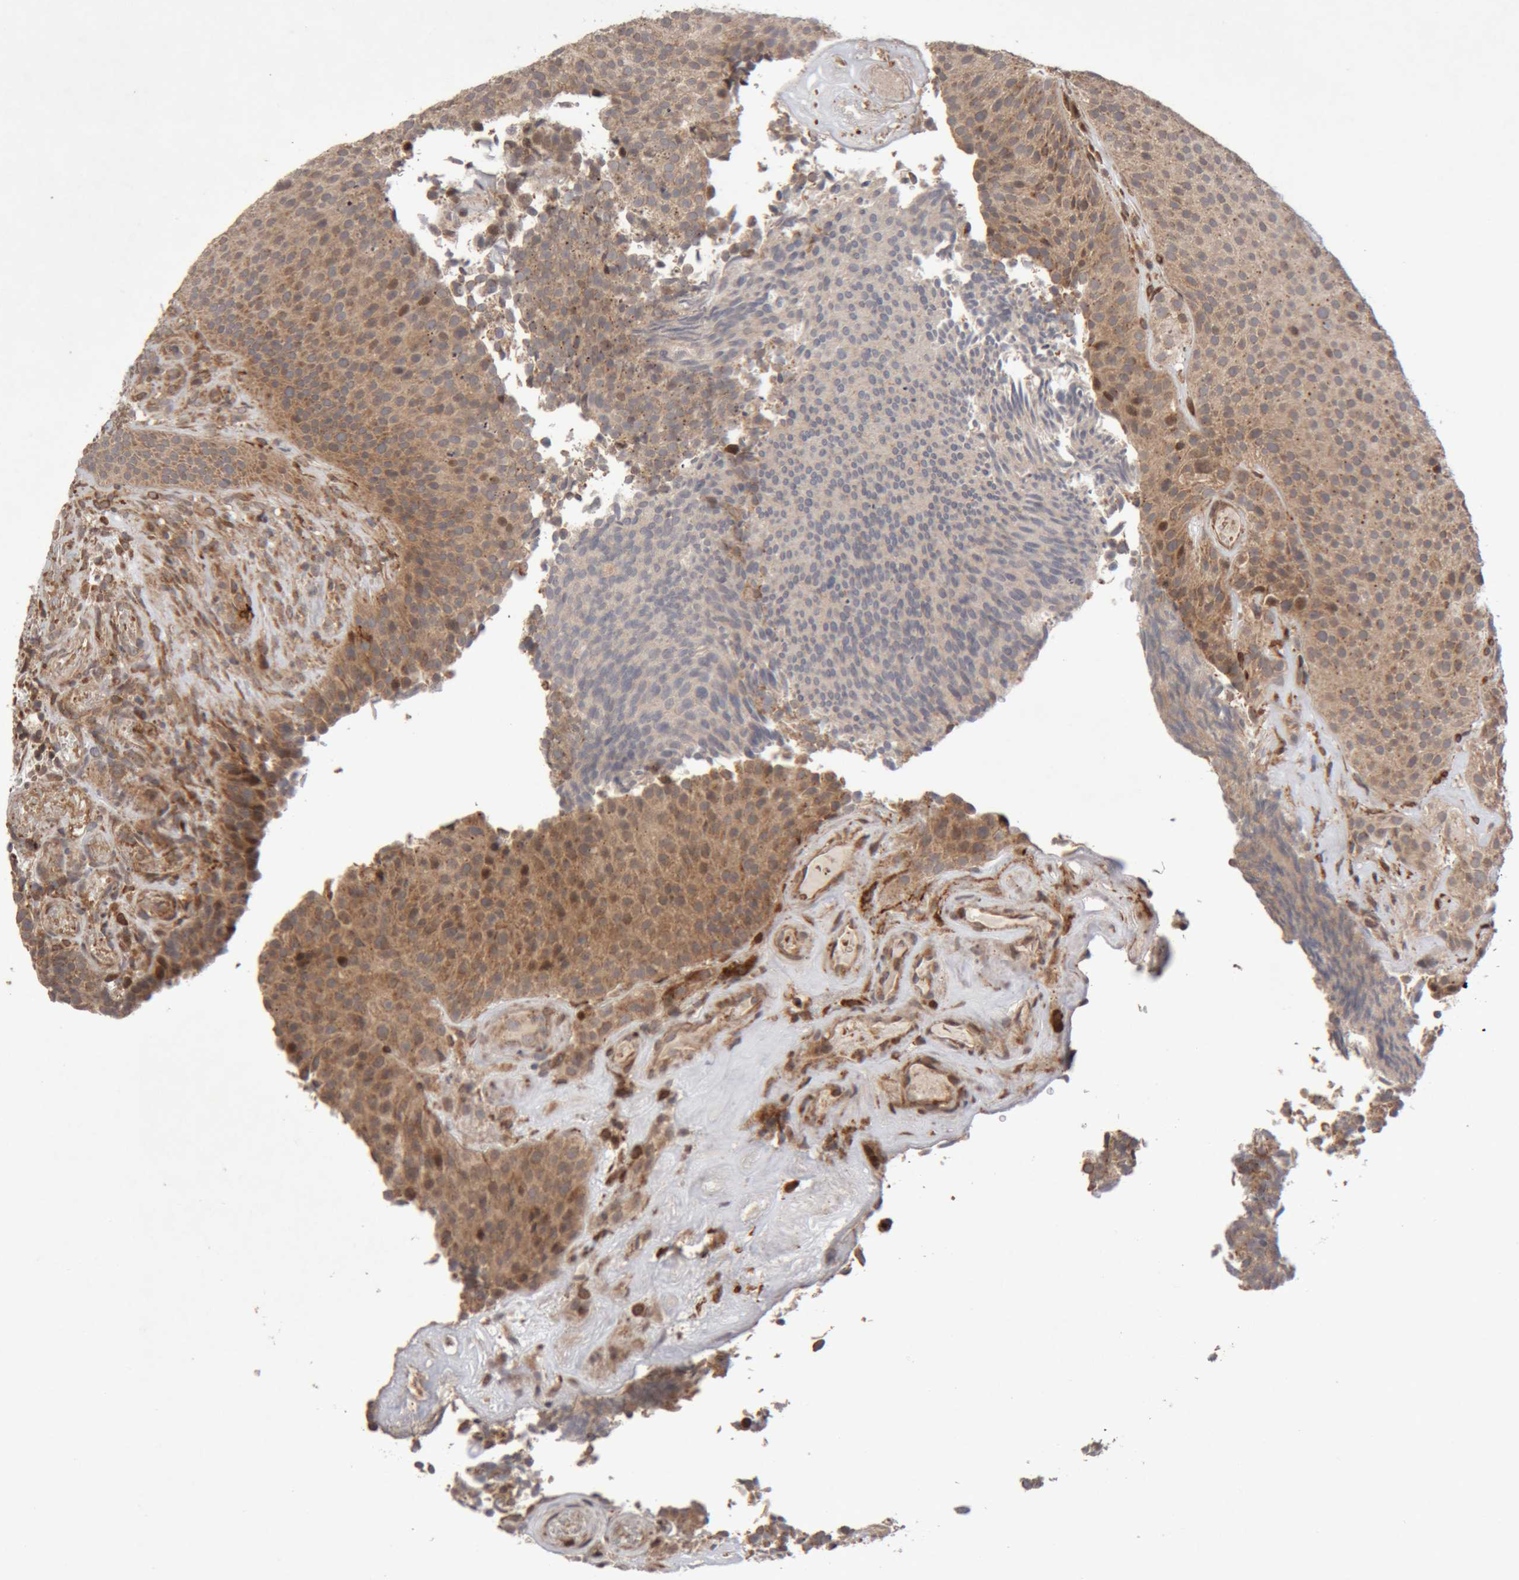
{"staining": {"intensity": "moderate", "quantity": ">75%", "location": "cytoplasmic/membranous"}, "tissue": "urothelial cancer", "cell_type": "Tumor cells", "image_type": "cancer", "snomed": [{"axis": "morphology", "description": "Urothelial carcinoma, Low grade"}, {"axis": "topography", "description": "Urinary bladder"}], "caption": "Immunohistochemical staining of urothelial cancer demonstrates moderate cytoplasmic/membranous protein staining in approximately >75% of tumor cells.", "gene": "KIF21B", "patient": {"sex": "male", "age": 86}}